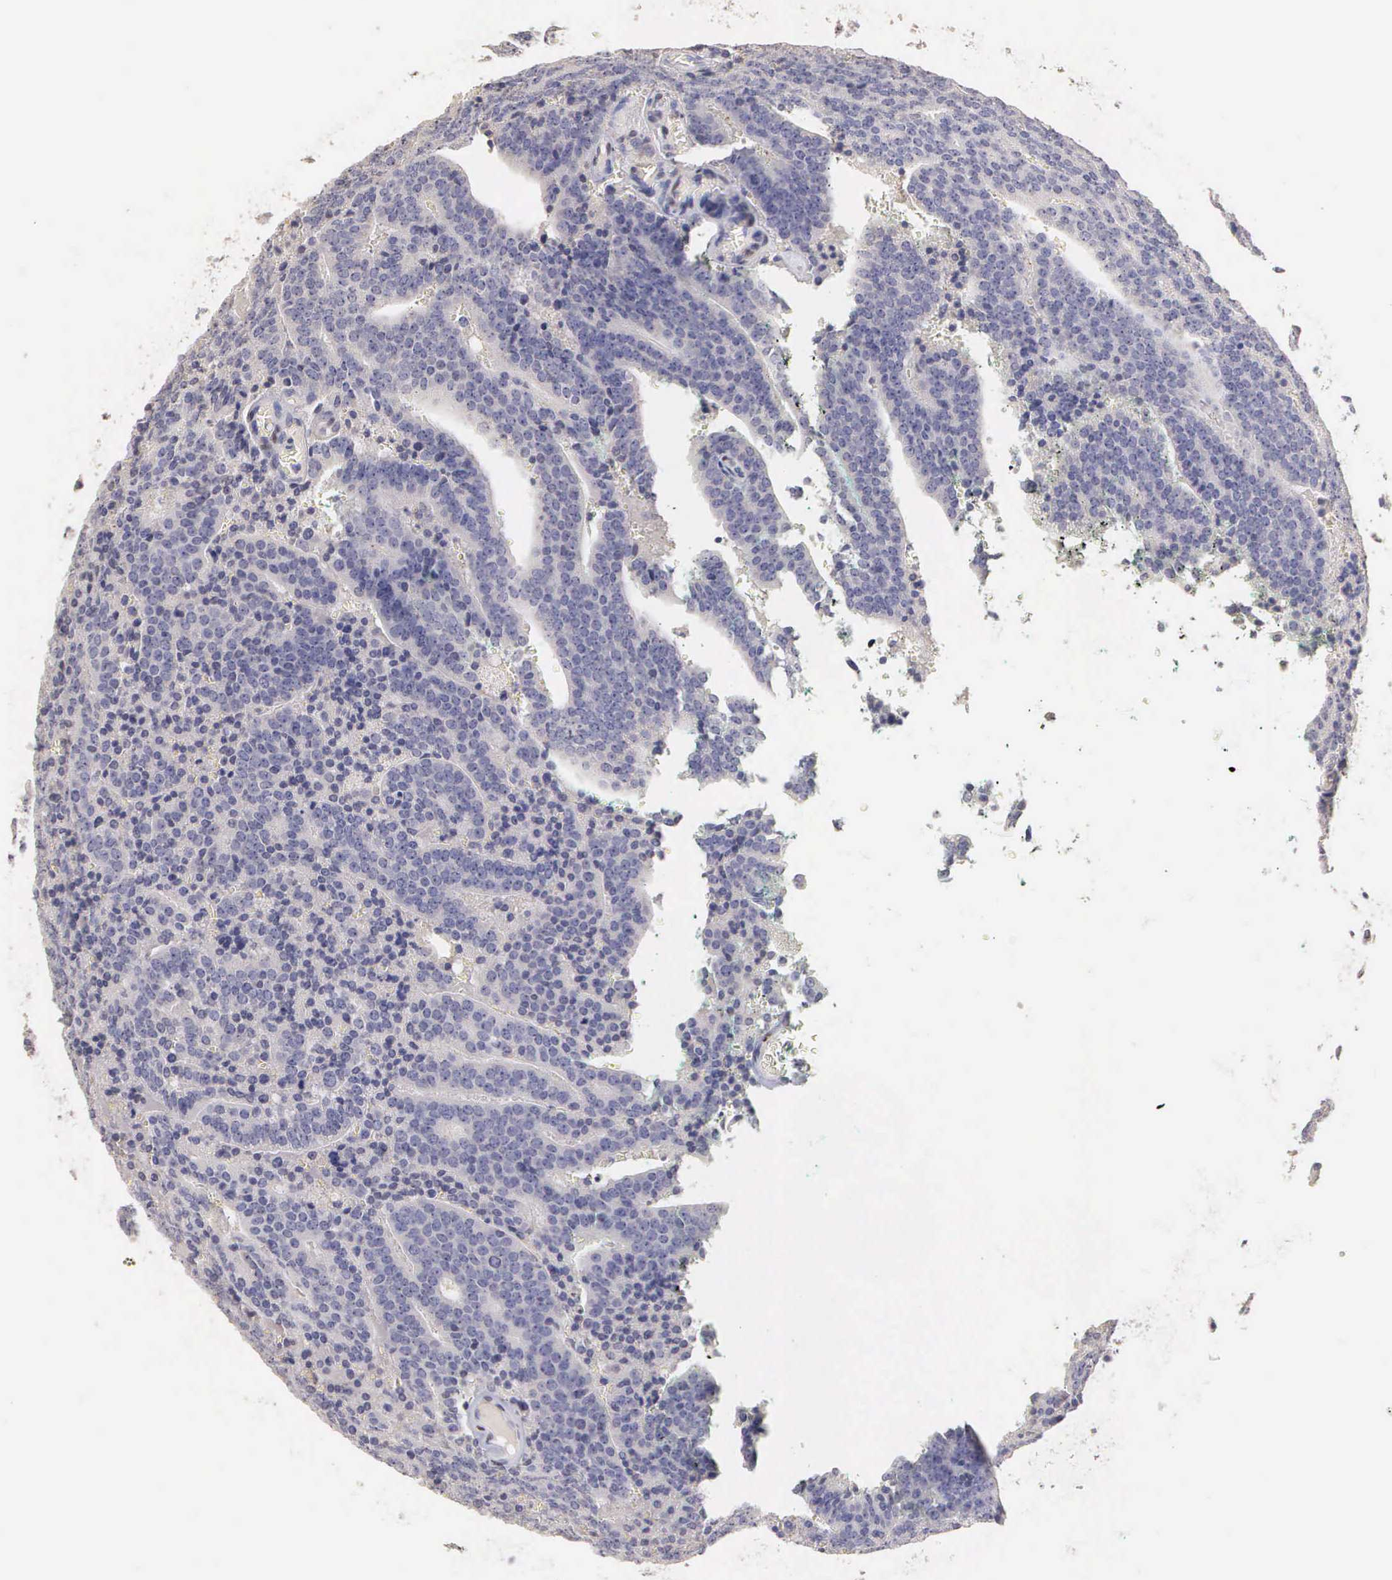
{"staining": {"intensity": "negative", "quantity": "none", "location": "none"}, "tissue": "prostate cancer", "cell_type": "Tumor cells", "image_type": "cancer", "snomed": [{"axis": "morphology", "description": "Adenocarcinoma, Medium grade"}, {"axis": "topography", "description": "Prostate"}], "caption": "There is no significant expression in tumor cells of prostate cancer.", "gene": "ESR1", "patient": {"sex": "male", "age": 65}}